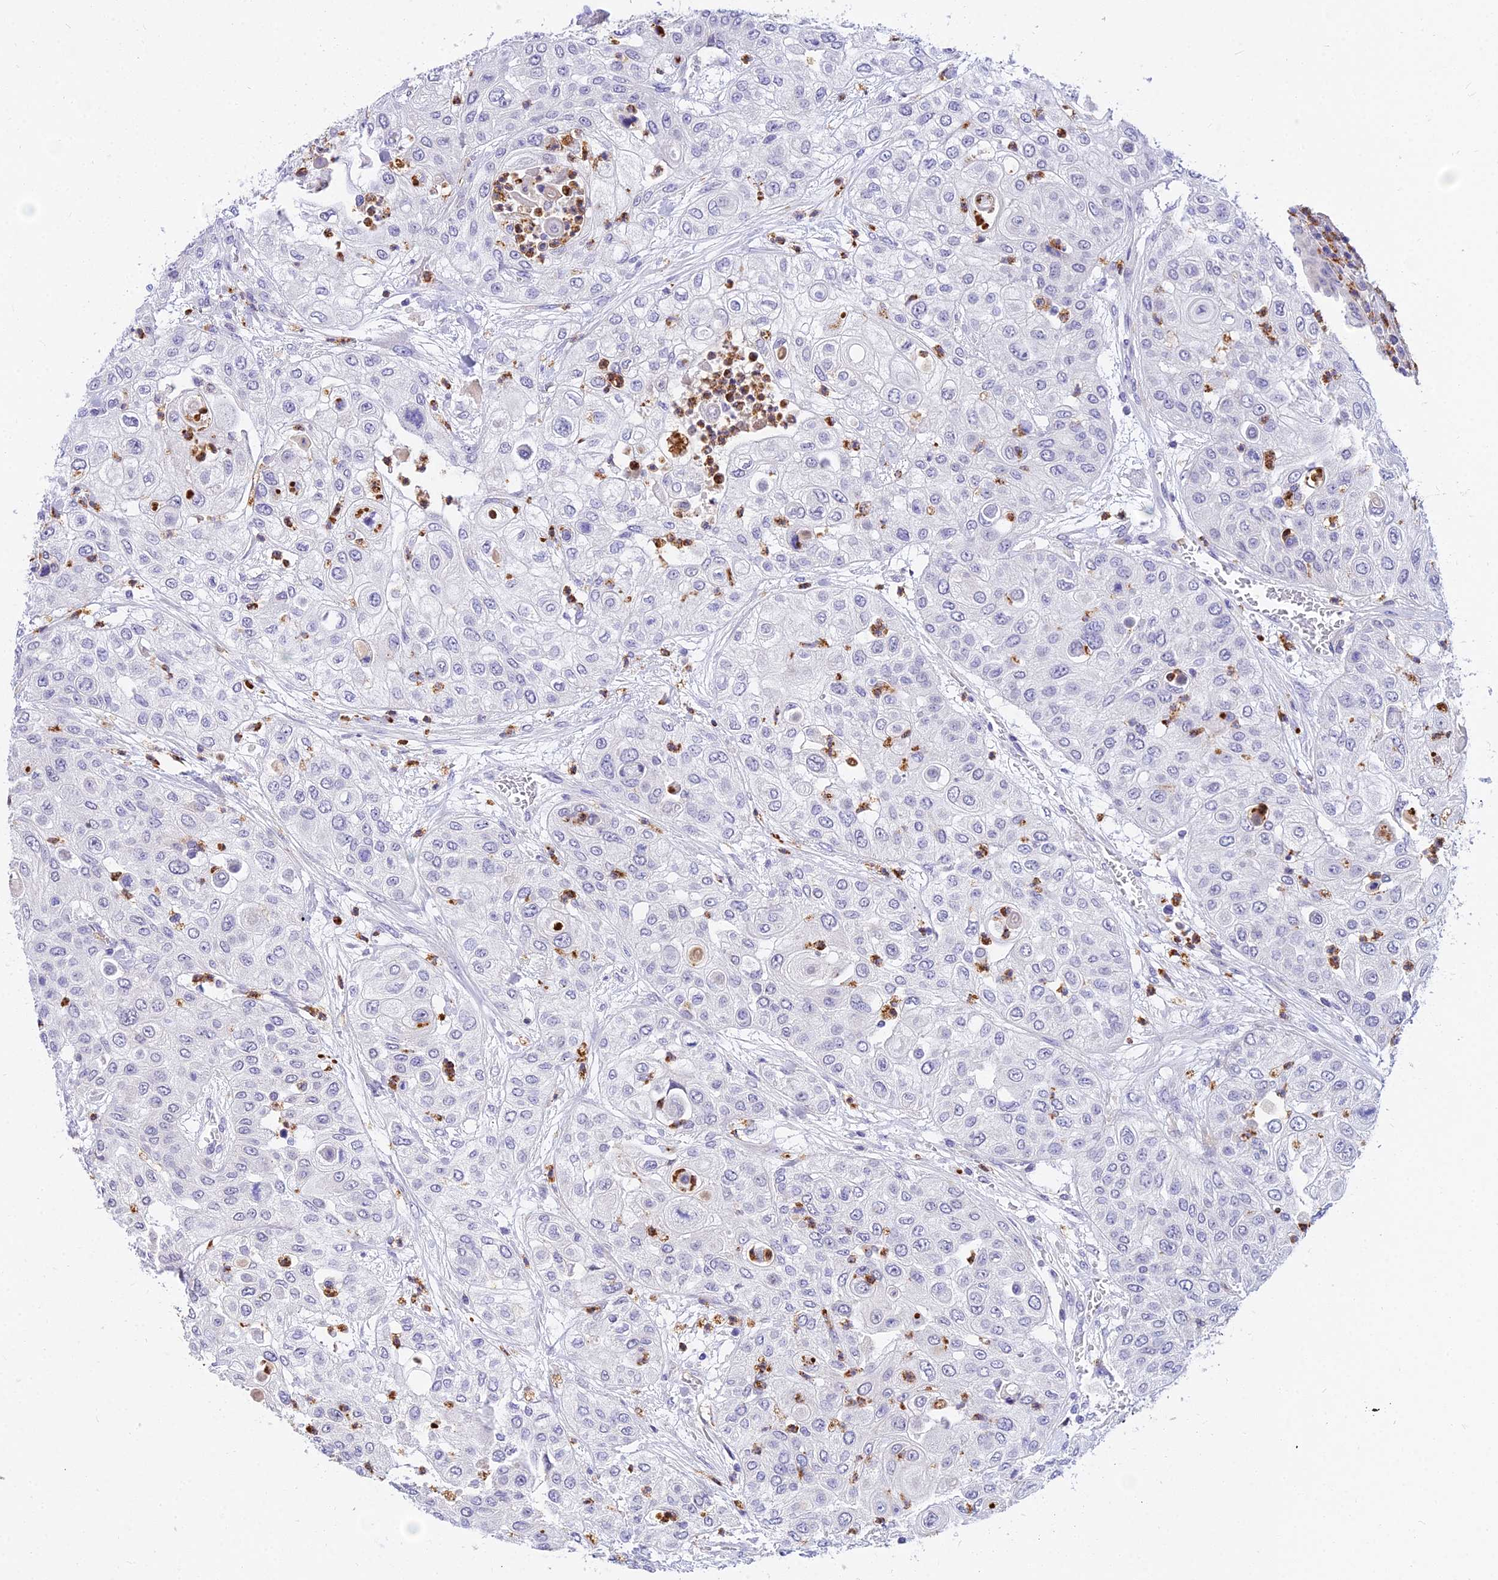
{"staining": {"intensity": "negative", "quantity": "none", "location": "none"}, "tissue": "urothelial cancer", "cell_type": "Tumor cells", "image_type": "cancer", "snomed": [{"axis": "morphology", "description": "Urothelial carcinoma, High grade"}, {"axis": "topography", "description": "Urinary bladder"}], "caption": "This is an immunohistochemistry image of urothelial cancer. There is no staining in tumor cells.", "gene": "VWC2L", "patient": {"sex": "female", "age": 79}}